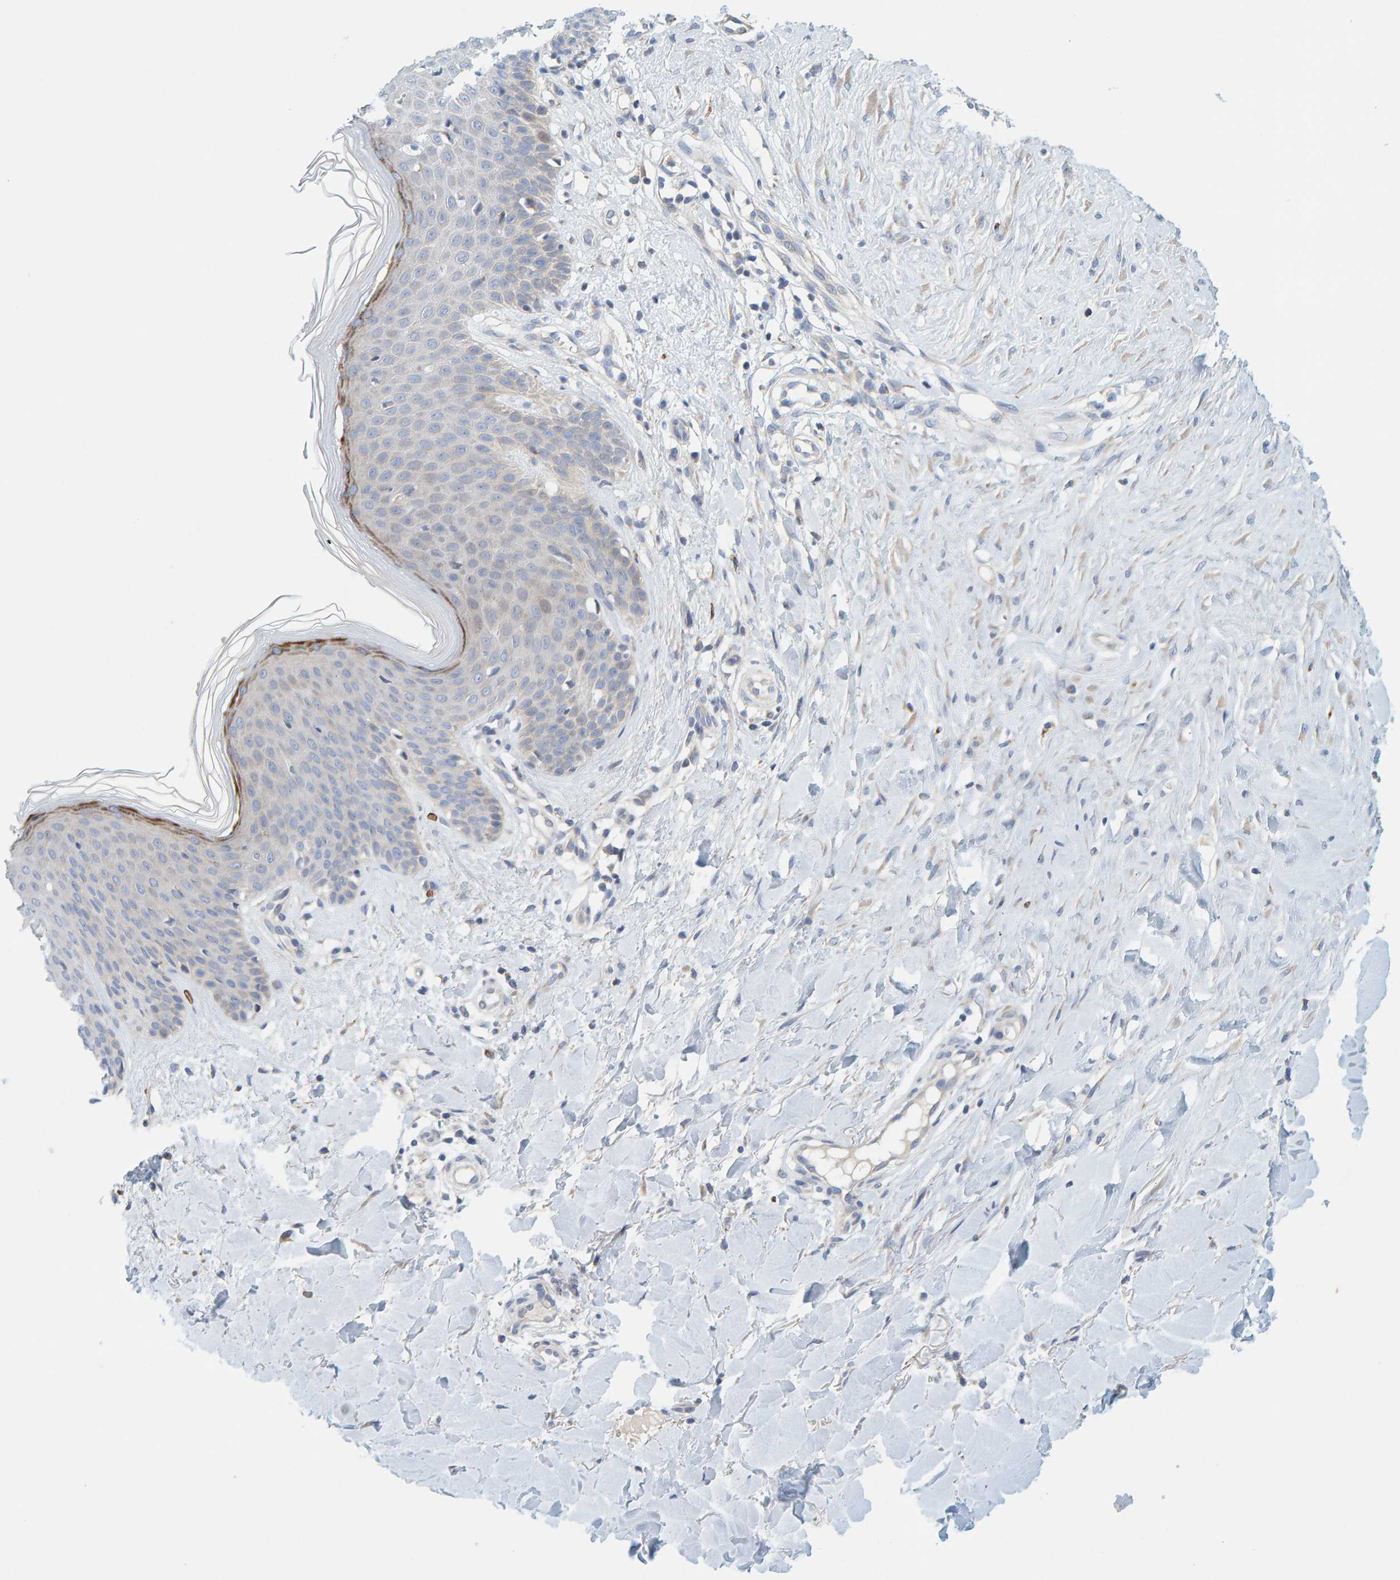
{"staining": {"intensity": "weak", "quantity": "25%-75%", "location": "cytoplasmic/membranous"}, "tissue": "skin", "cell_type": "Fibroblasts", "image_type": "normal", "snomed": [{"axis": "morphology", "description": "Normal tissue, NOS"}, {"axis": "topography", "description": "Skin"}], "caption": "A brown stain highlights weak cytoplasmic/membranous expression of a protein in fibroblasts of normal skin.", "gene": "ZC3H3", "patient": {"sex": "male", "age": 41}}